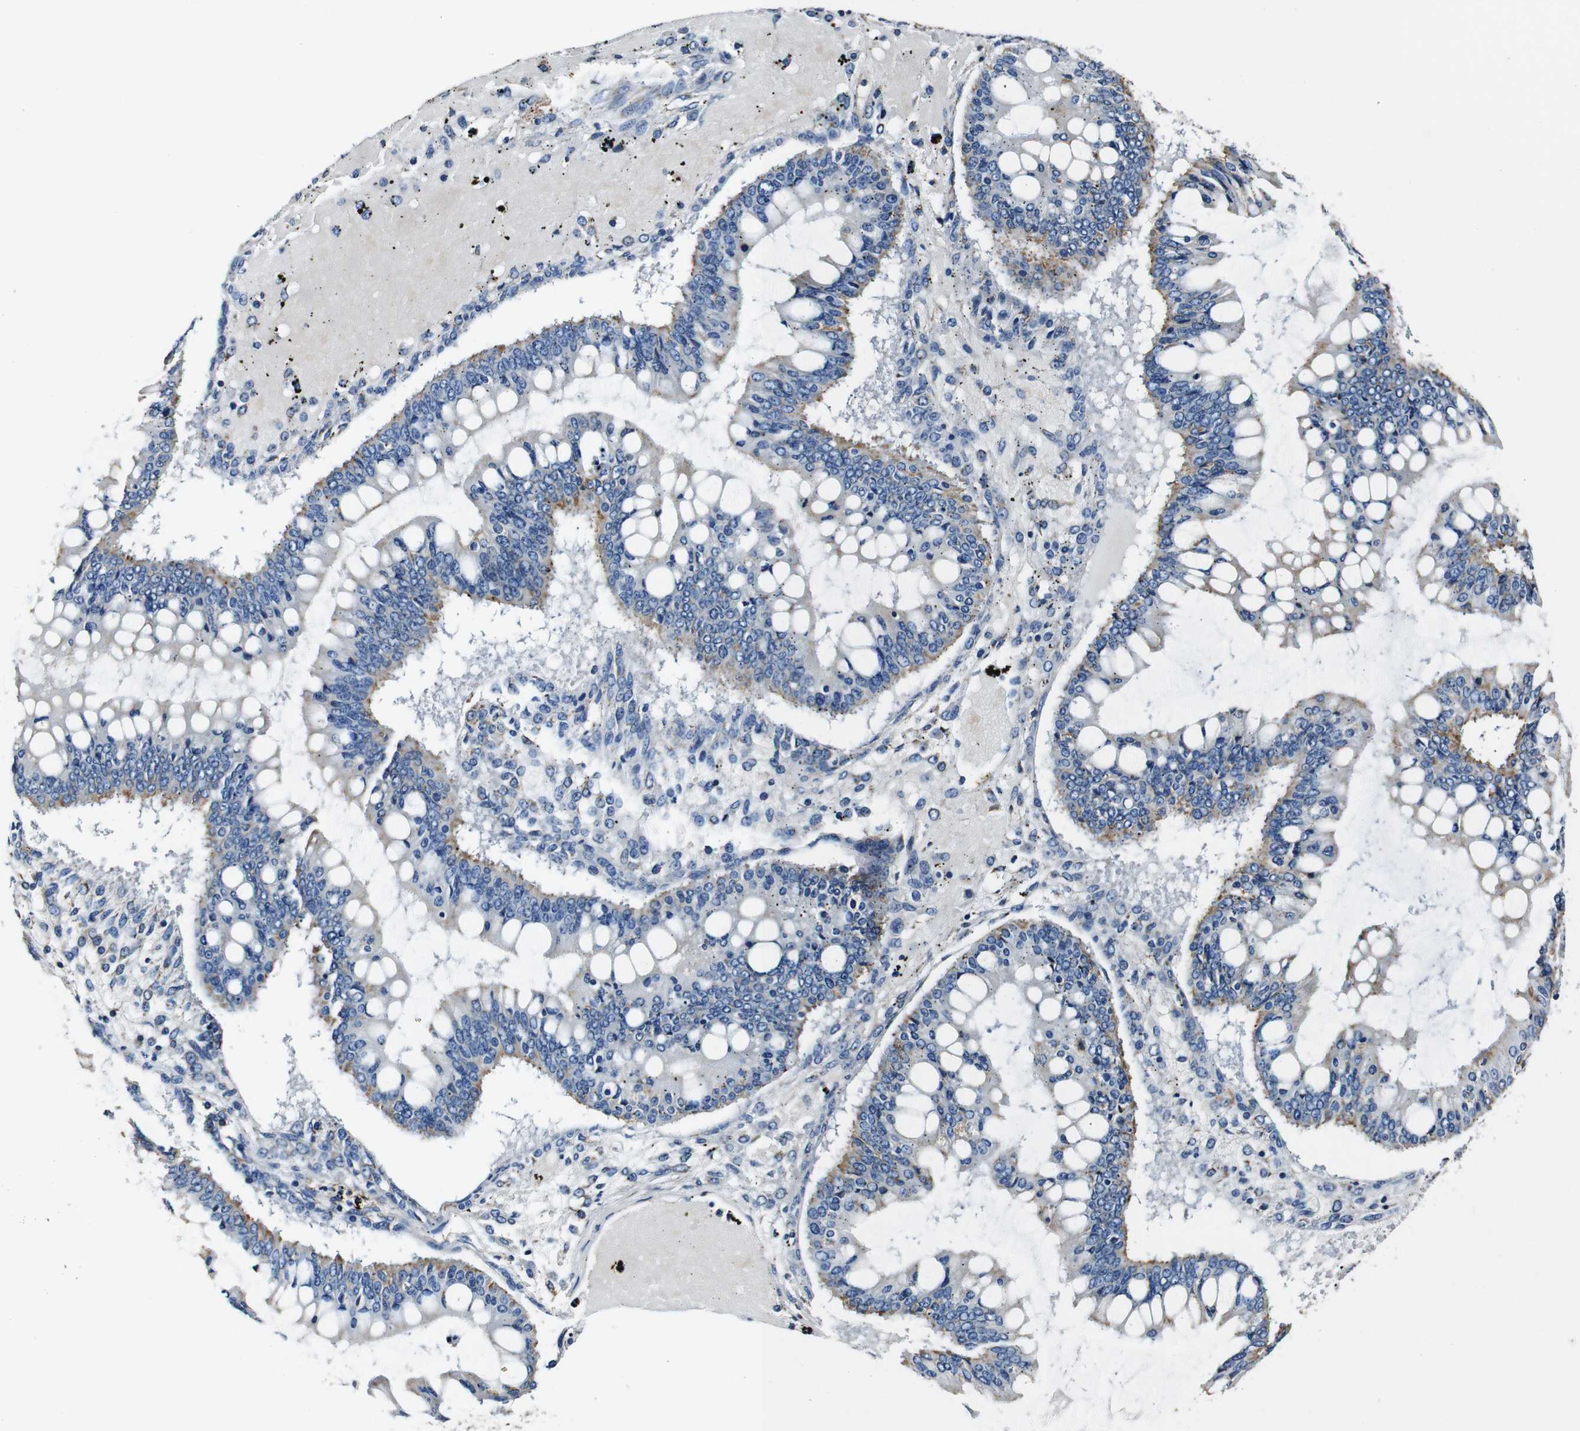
{"staining": {"intensity": "moderate", "quantity": "<25%", "location": "cytoplasmic/membranous"}, "tissue": "ovarian cancer", "cell_type": "Tumor cells", "image_type": "cancer", "snomed": [{"axis": "morphology", "description": "Cystadenocarcinoma, mucinous, NOS"}, {"axis": "topography", "description": "Ovary"}], "caption": "DAB immunohistochemical staining of mucinous cystadenocarcinoma (ovarian) exhibits moderate cytoplasmic/membranous protein expression in approximately <25% of tumor cells. The protein is stained brown, and the nuclei are stained in blue (DAB IHC with brightfield microscopy, high magnification).", "gene": "HK1", "patient": {"sex": "female", "age": 73}}